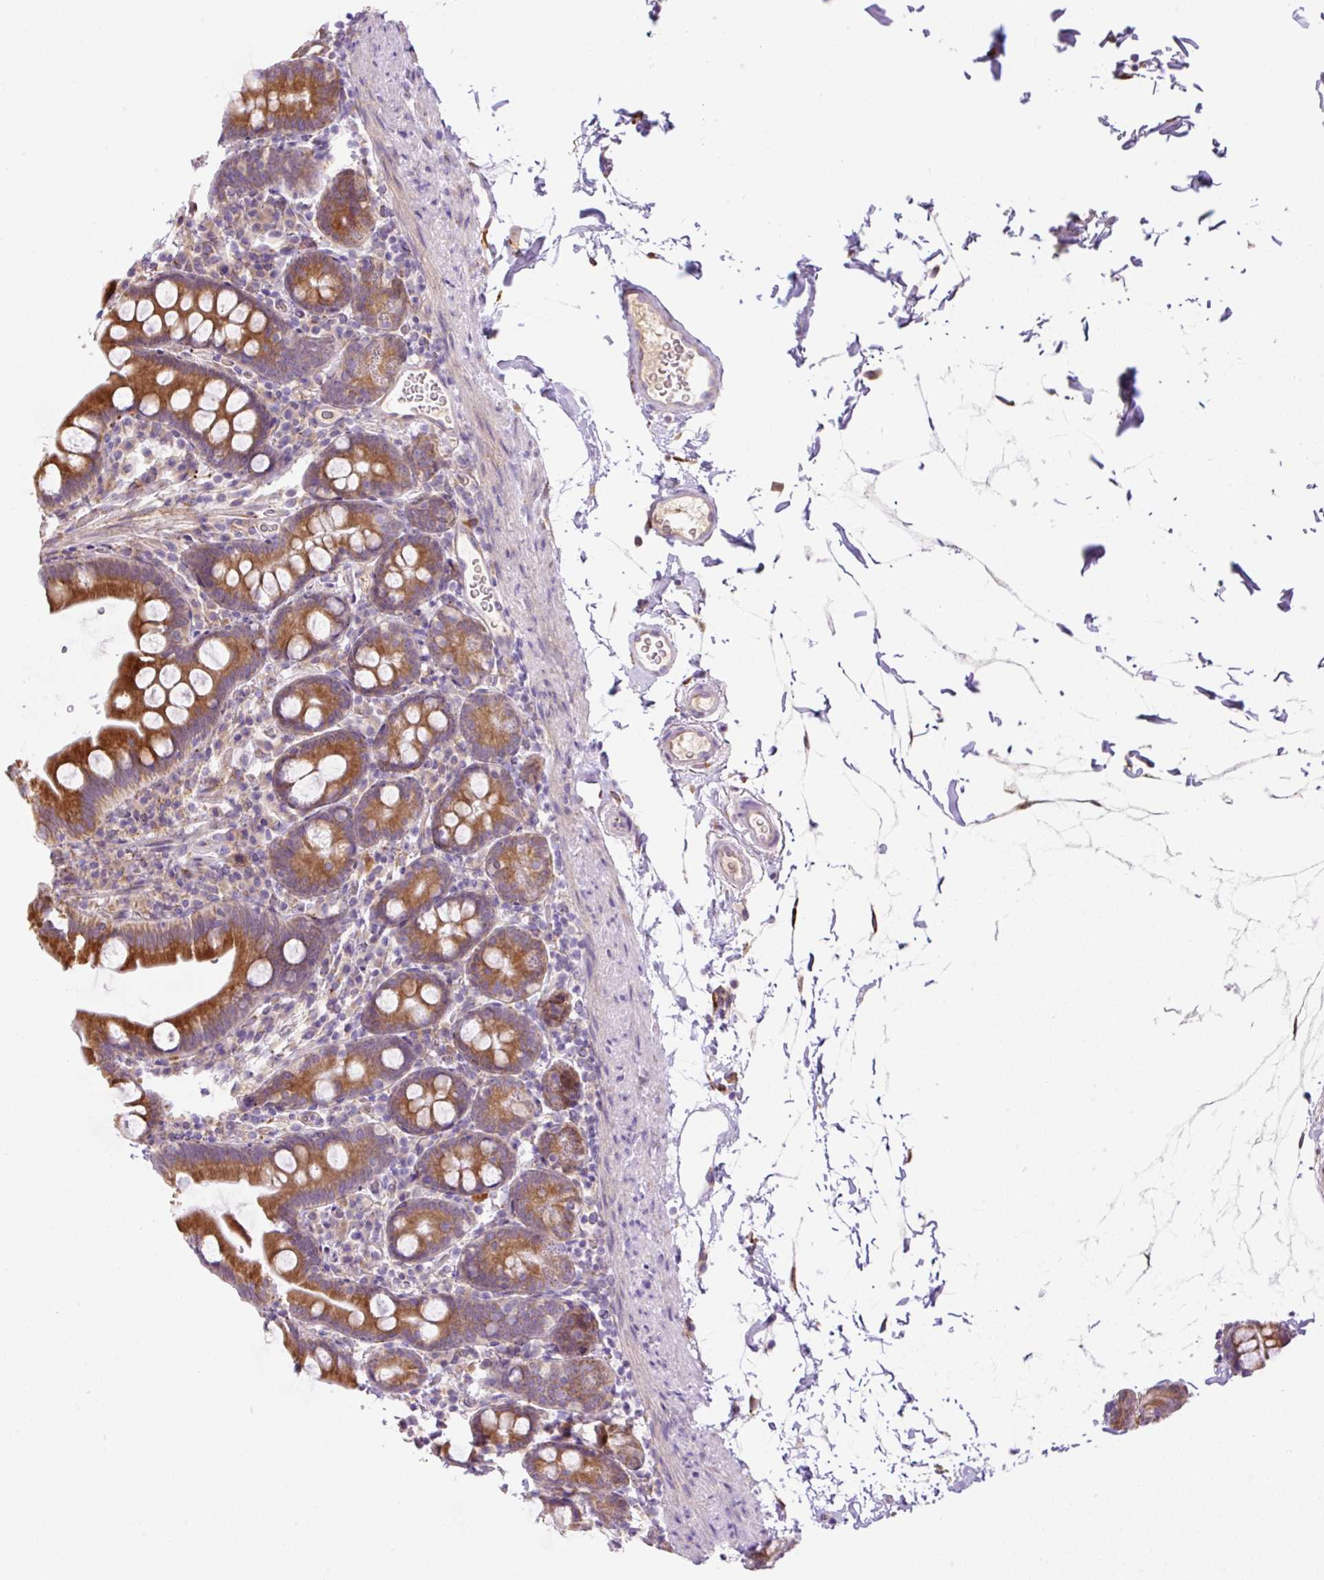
{"staining": {"intensity": "strong", "quantity": ">75%", "location": "cytoplasmic/membranous"}, "tissue": "small intestine", "cell_type": "Glandular cells", "image_type": "normal", "snomed": [{"axis": "morphology", "description": "Normal tissue, NOS"}, {"axis": "topography", "description": "Small intestine"}], "caption": "Immunohistochemical staining of unremarkable human small intestine reveals high levels of strong cytoplasmic/membranous positivity in approximately >75% of glandular cells.", "gene": "POFUT1", "patient": {"sex": "female", "age": 68}}